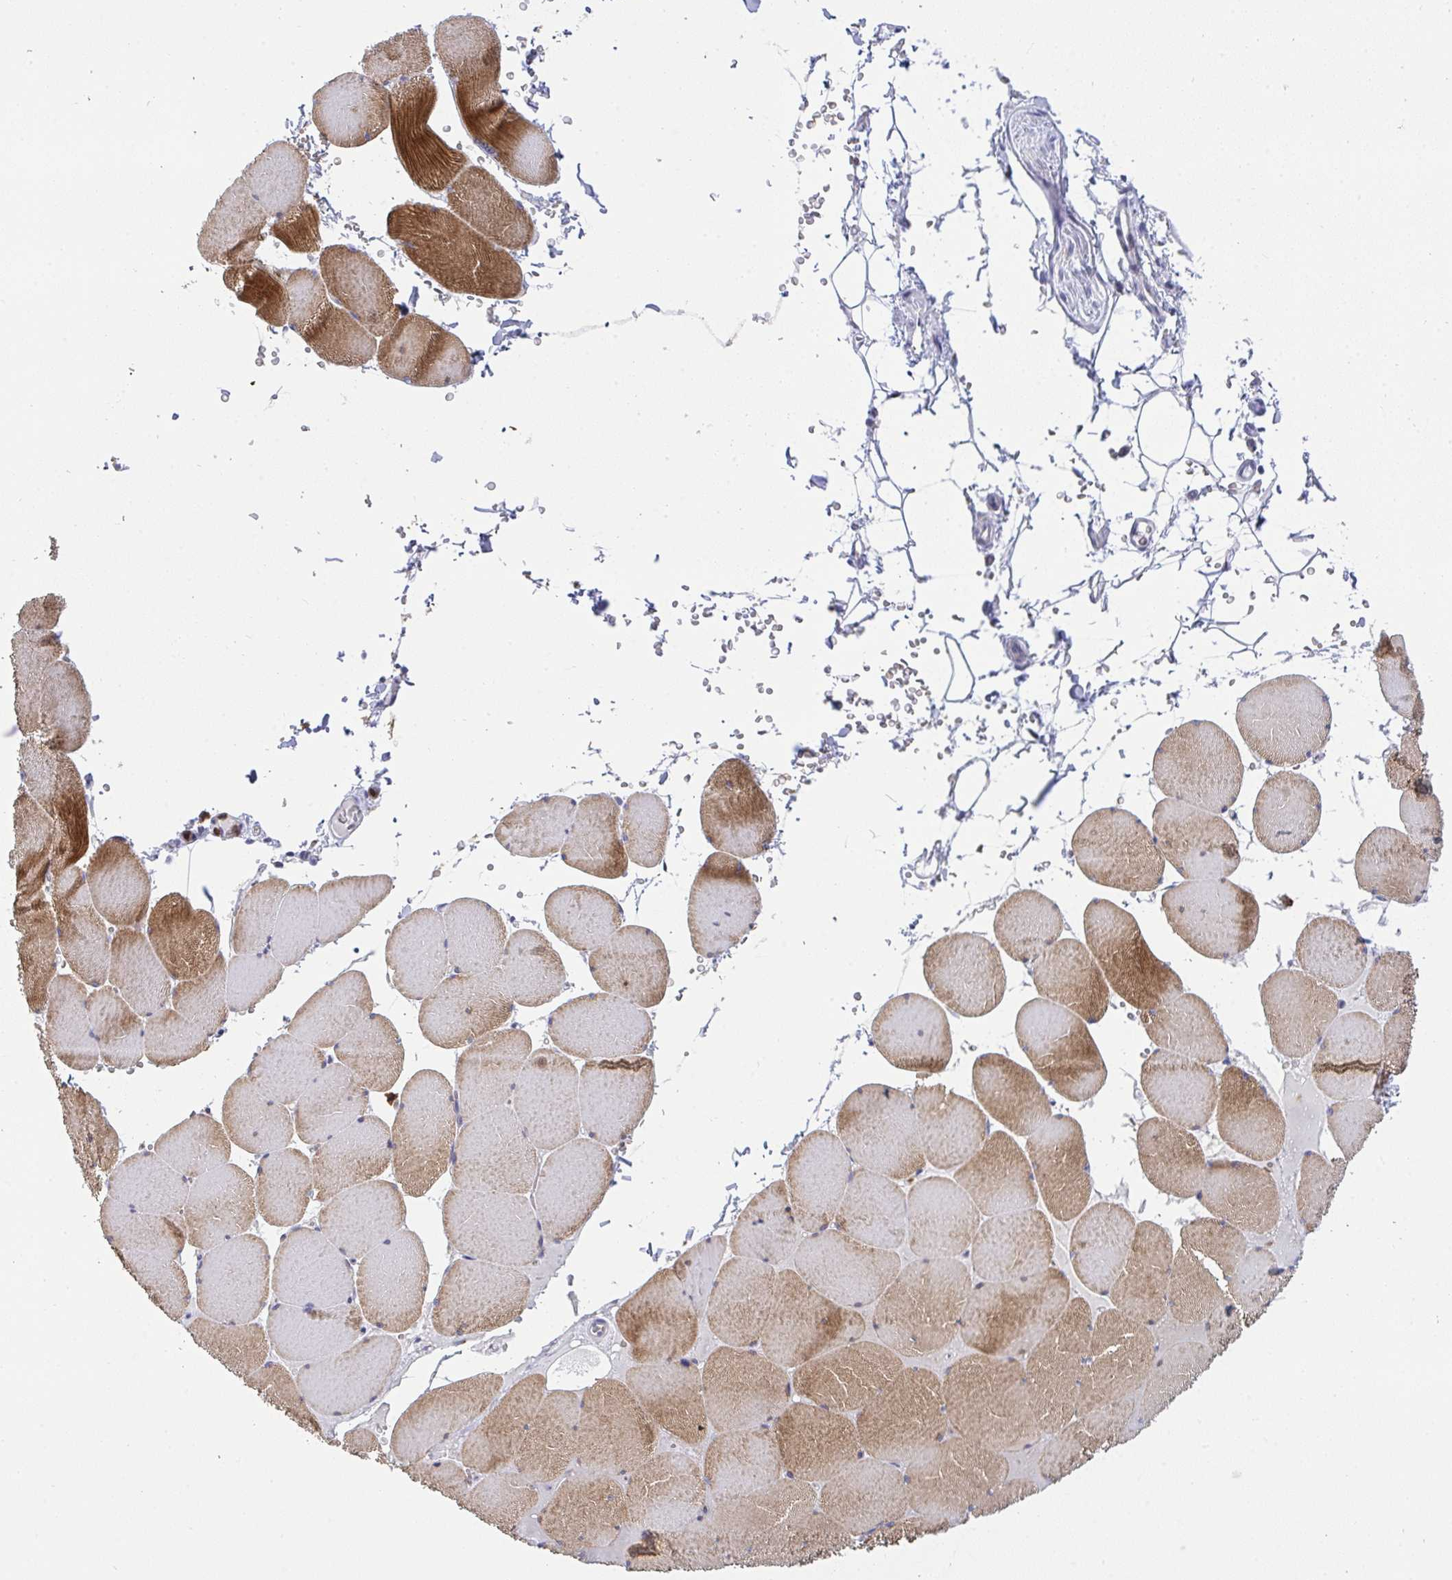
{"staining": {"intensity": "strong", "quantity": ">75%", "location": "cytoplasmic/membranous"}, "tissue": "skeletal muscle", "cell_type": "Myocytes", "image_type": "normal", "snomed": [{"axis": "morphology", "description": "Normal tissue, NOS"}, {"axis": "topography", "description": "Skeletal muscle"}, {"axis": "topography", "description": "Head-Neck"}], "caption": "This image demonstrates immunohistochemistry staining of benign skeletal muscle, with high strong cytoplasmic/membranous positivity in about >75% of myocytes.", "gene": "ZNF554", "patient": {"sex": "male", "age": 66}}